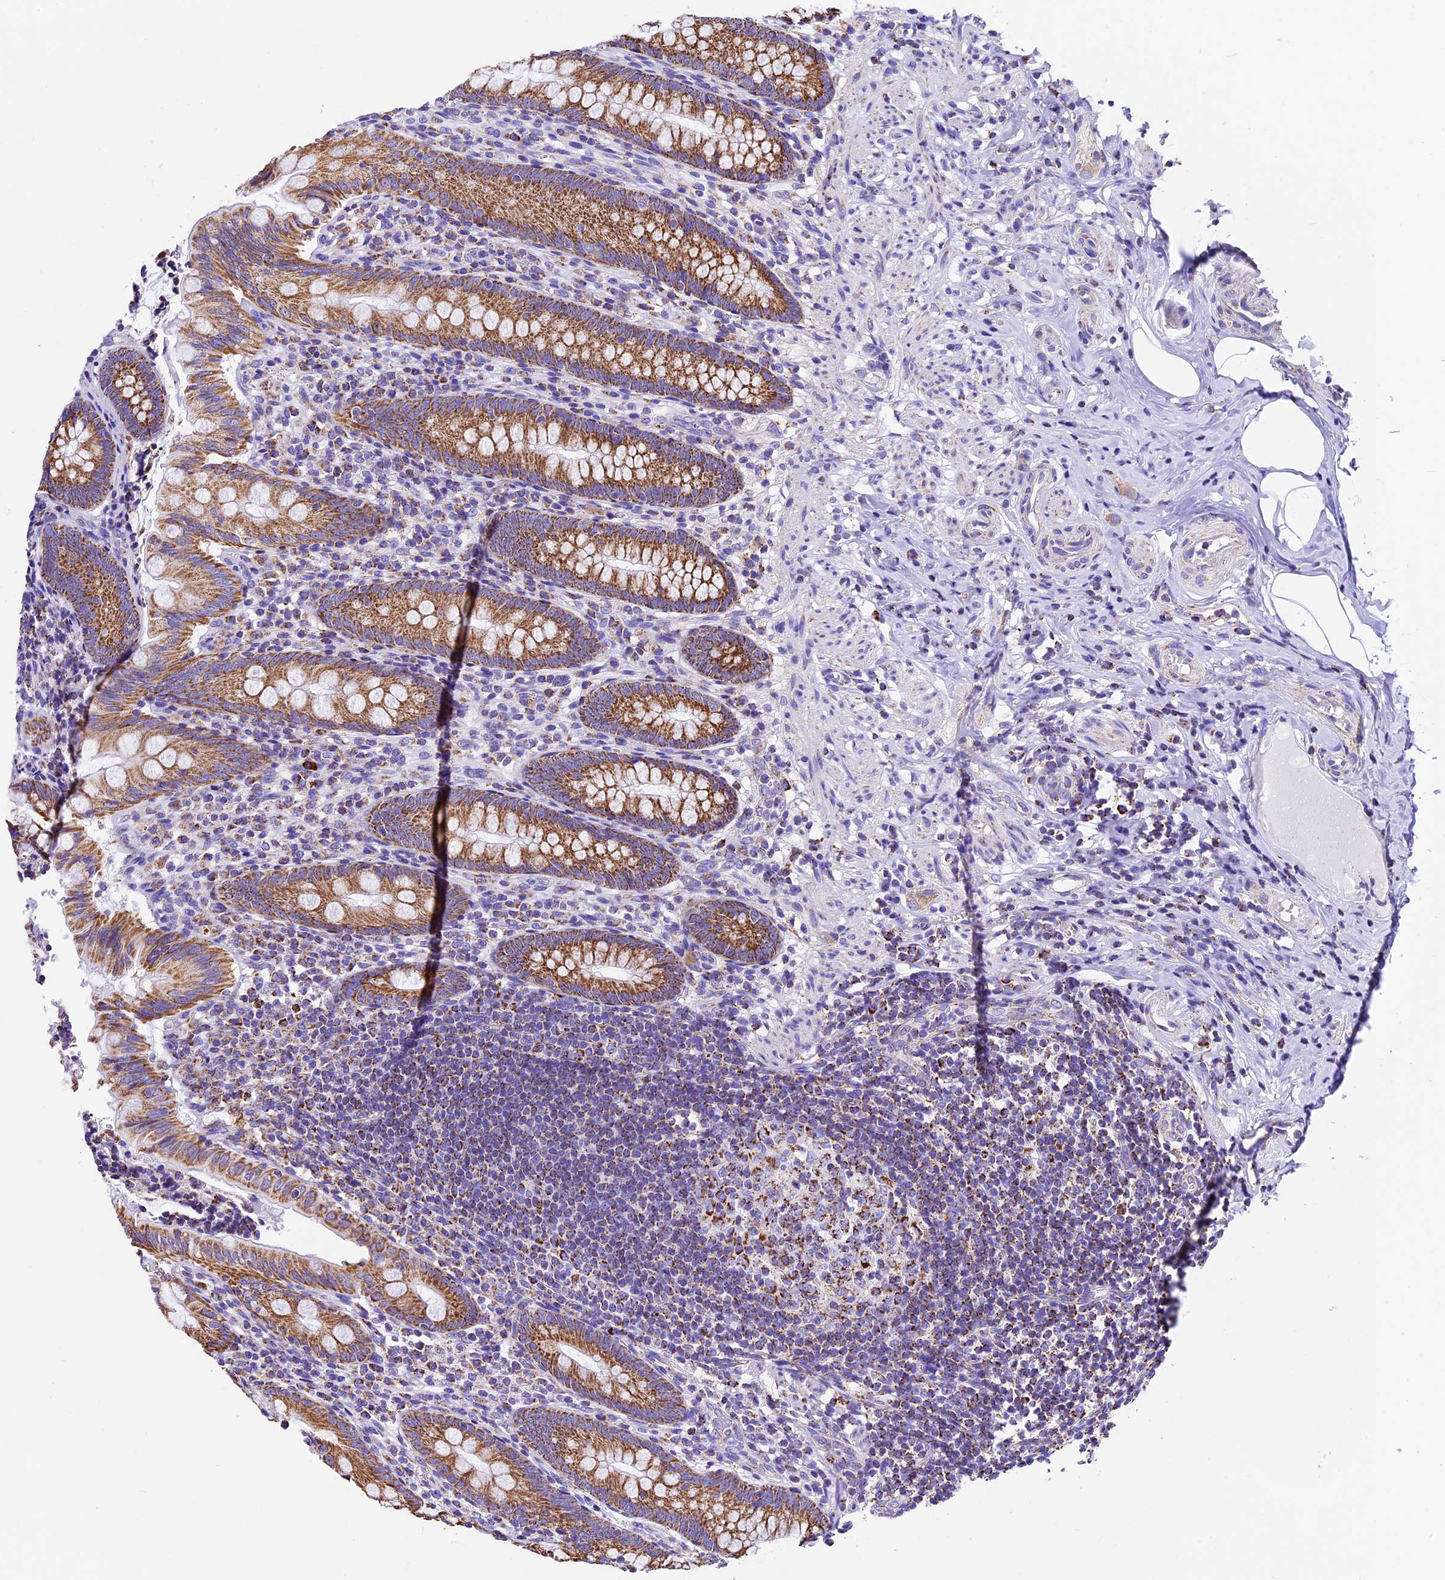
{"staining": {"intensity": "moderate", "quantity": ">75%", "location": "cytoplasmic/membranous"}, "tissue": "appendix", "cell_type": "Glandular cells", "image_type": "normal", "snomed": [{"axis": "morphology", "description": "Normal tissue, NOS"}, {"axis": "topography", "description": "Appendix"}], "caption": "A brown stain highlights moderate cytoplasmic/membranous staining of a protein in glandular cells of unremarkable human appendix. (Stains: DAB in brown, nuclei in blue, Microscopy: brightfield microscopy at high magnification).", "gene": "DCAF5", "patient": {"sex": "male", "age": 55}}